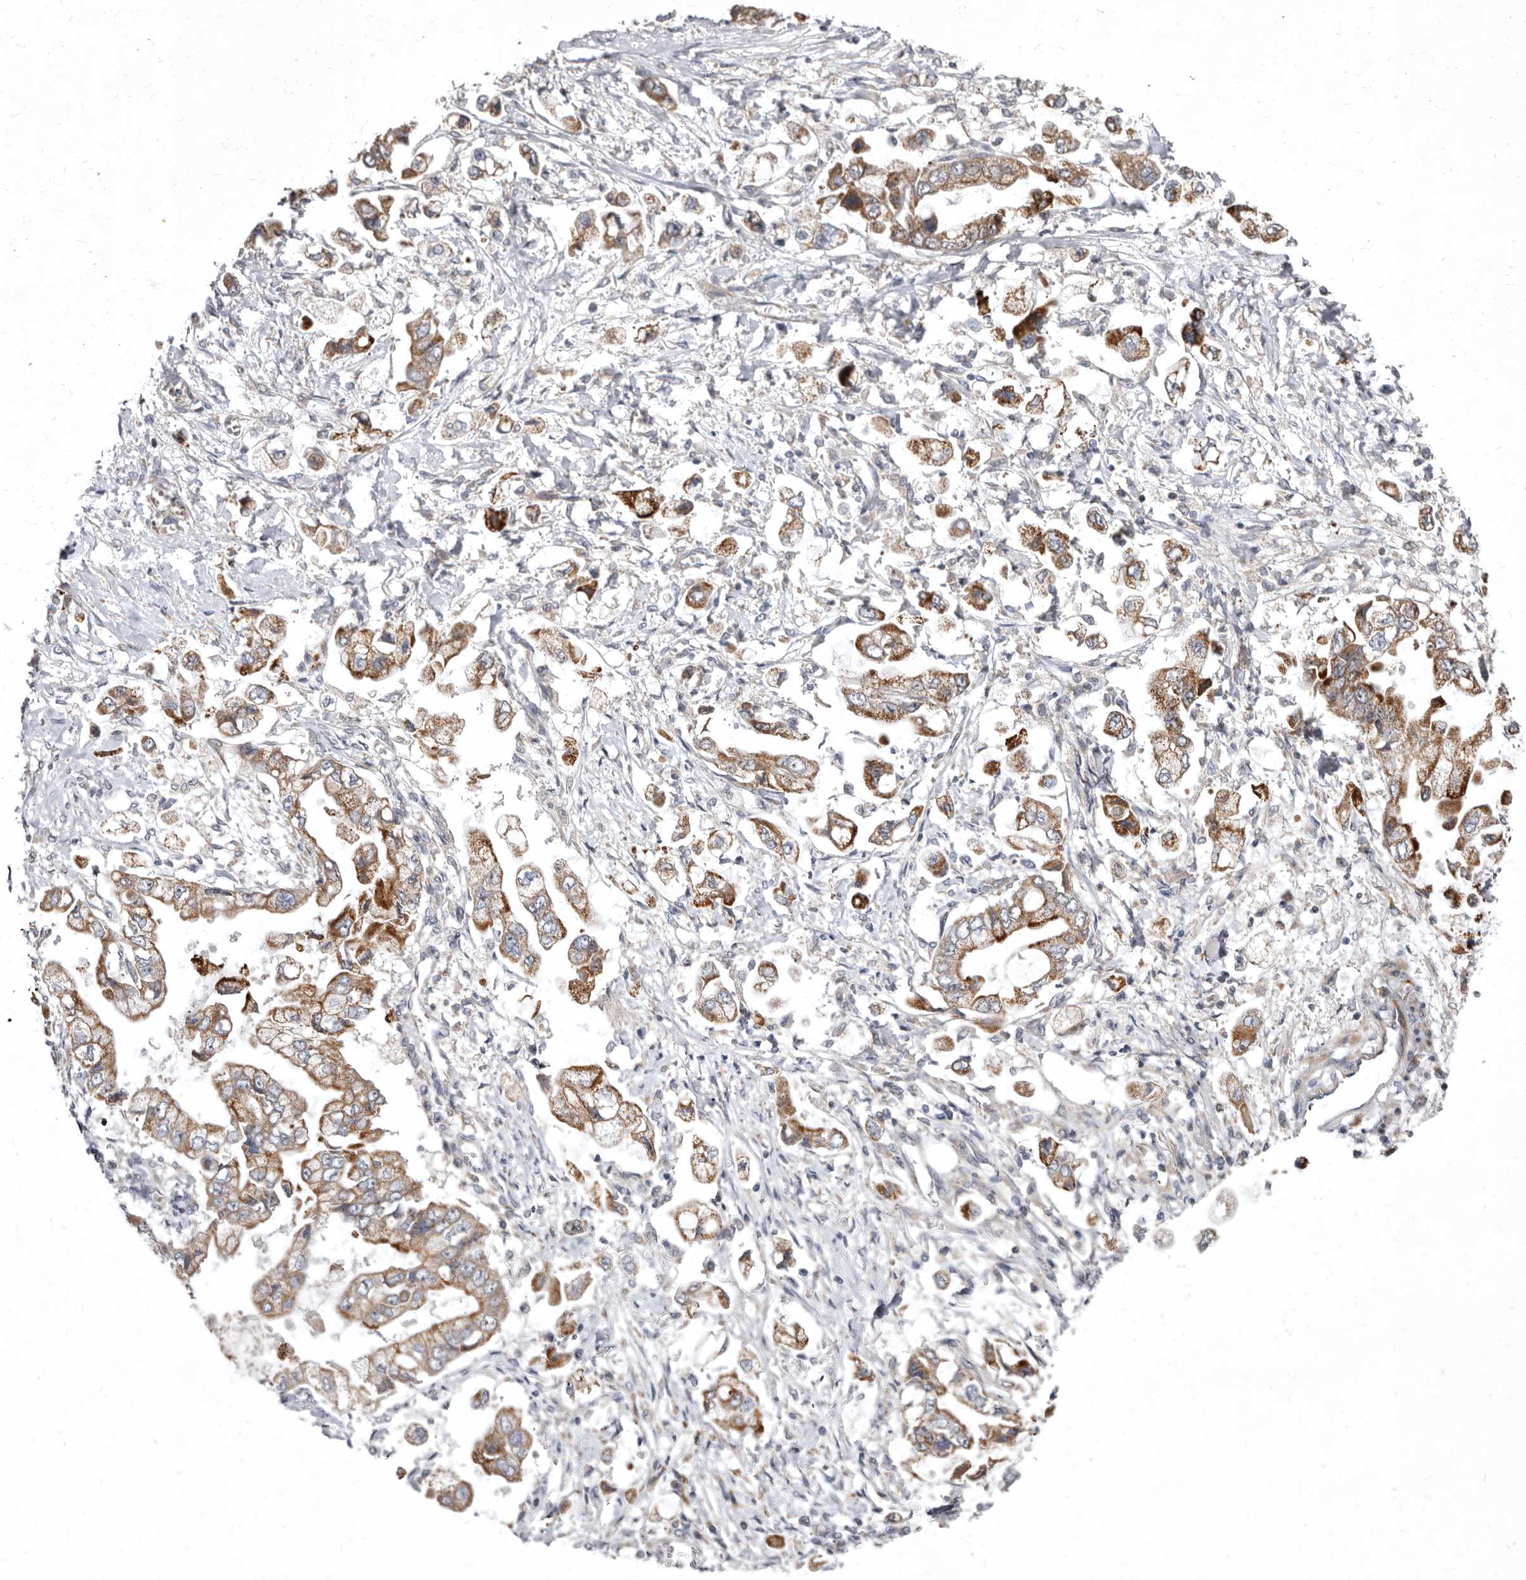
{"staining": {"intensity": "strong", "quantity": "25%-75%", "location": "cytoplasmic/membranous"}, "tissue": "stomach cancer", "cell_type": "Tumor cells", "image_type": "cancer", "snomed": [{"axis": "morphology", "description": "Adenocarcinoma, NOS"}, {"axis": "topography", "description": "Stomach"}], "caption": "The histopathology image demonstrates staining of adenocarcinoma (stomach), revealing strong cytoplasmic/membranous protein expression (brown color) within tumor cells.", "gene": "SMC4", "patient": {"sex": "male", "age": 62}}